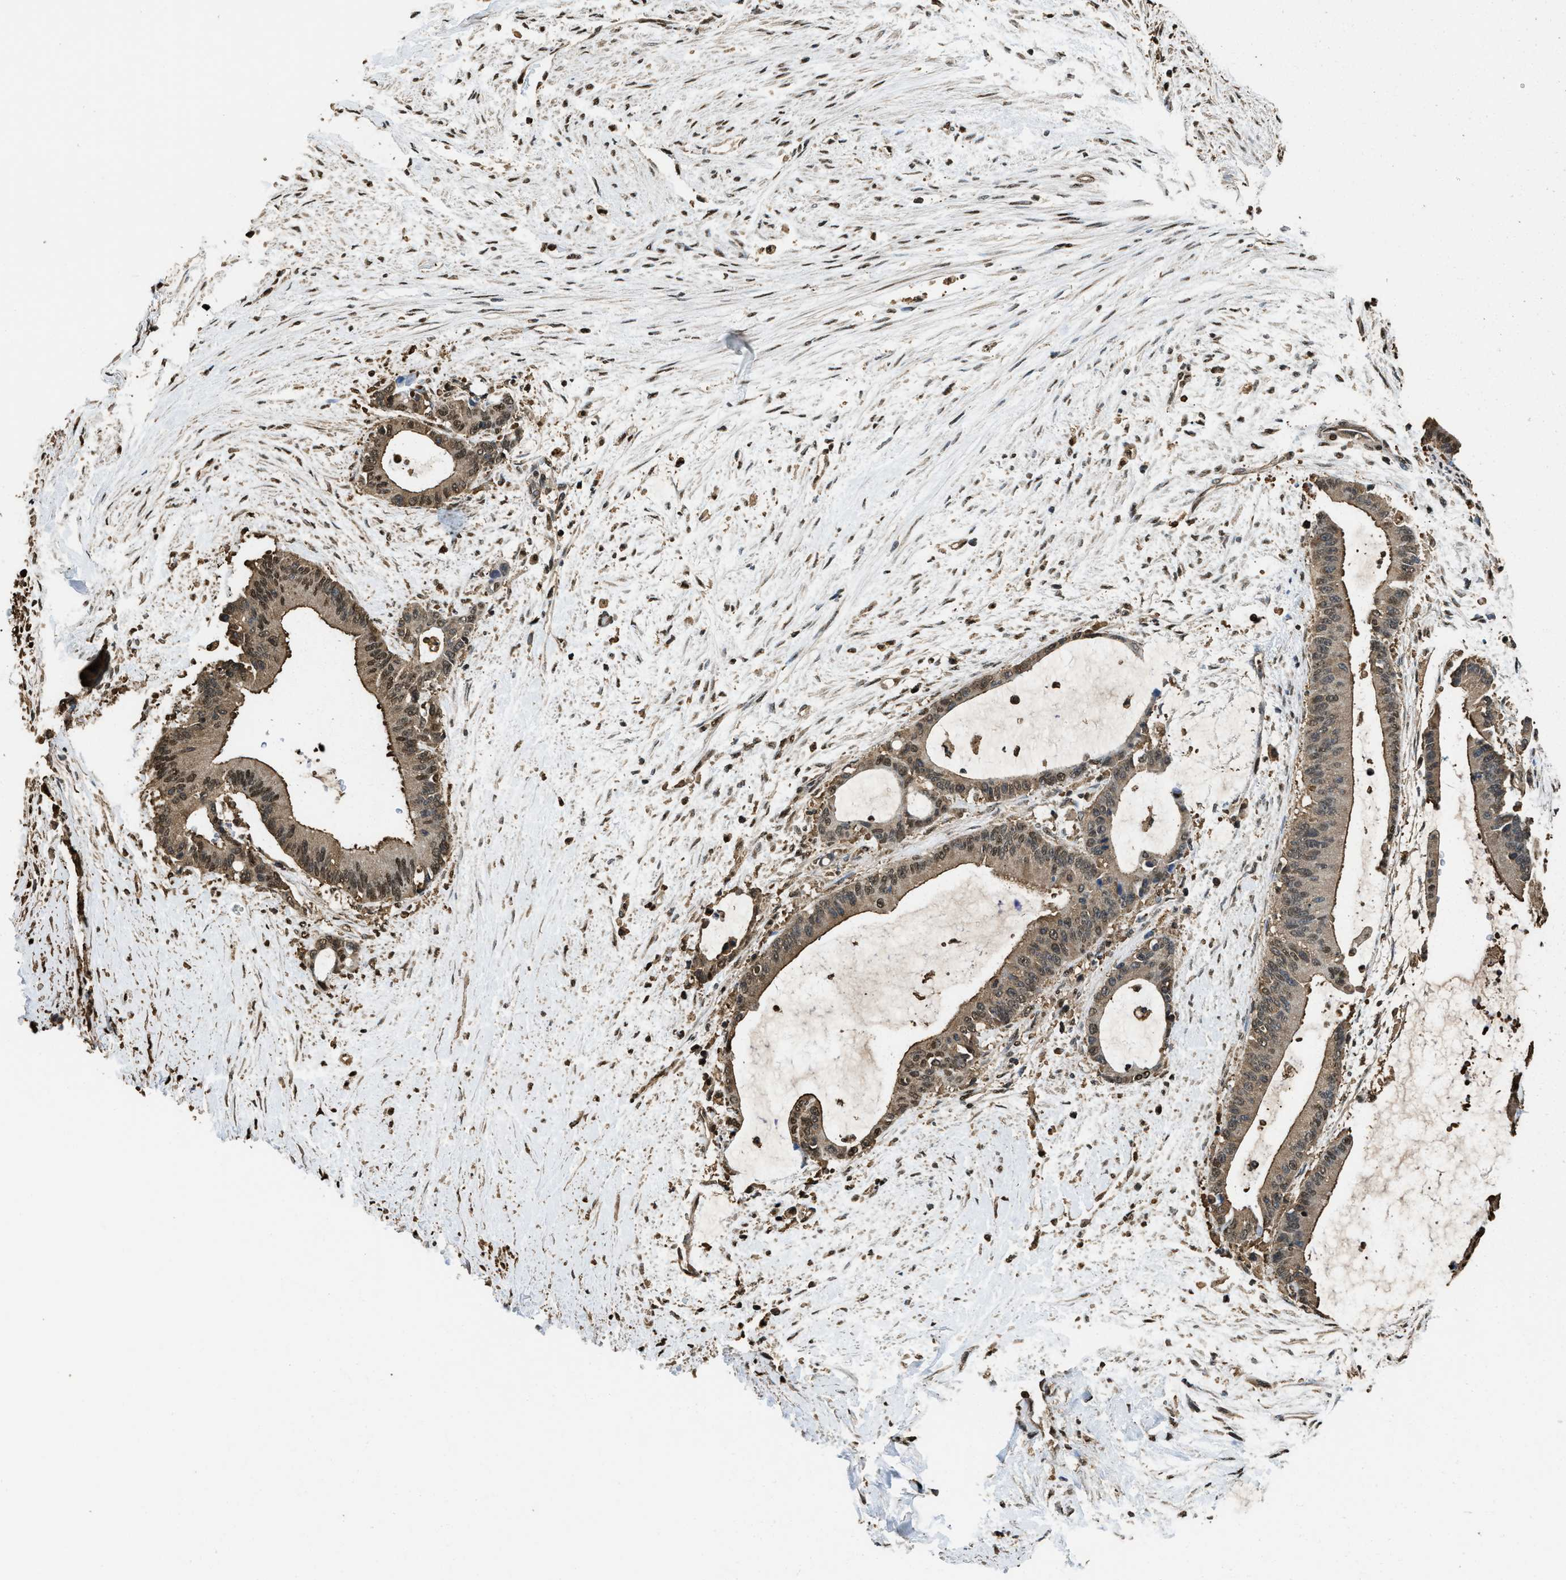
{"staining": {"intensity": "moderate", "quantity": ">75%", "location": "cytoplasmic/membranous,nuclear"}, "tissue": "liver cancer", "cell_type": "Tumor cells", "image_type": "cancer", "snomed": [{"axis": "morphology", "description": "Cholangiocarcinoma"}, {"axis": "topography", "description": "Liver"}], "caption": "Immunohistochemistry staining of liver cholangiocarcinoma, which shows medium levels of moderate cytoplasmic/membranous and nuclear positivity in approximately >75% of tumor cells indicating moderate cytoplasmic/membranous and nuclear protein staining. The staining was performed using DAB (3,3'-diaminobenzidine) (brown) for protein detection and nuclei were counterstained in hematoxylin (blue).", "gene": "GAPDH", "patient": {"sex": "female", "age": 73}}